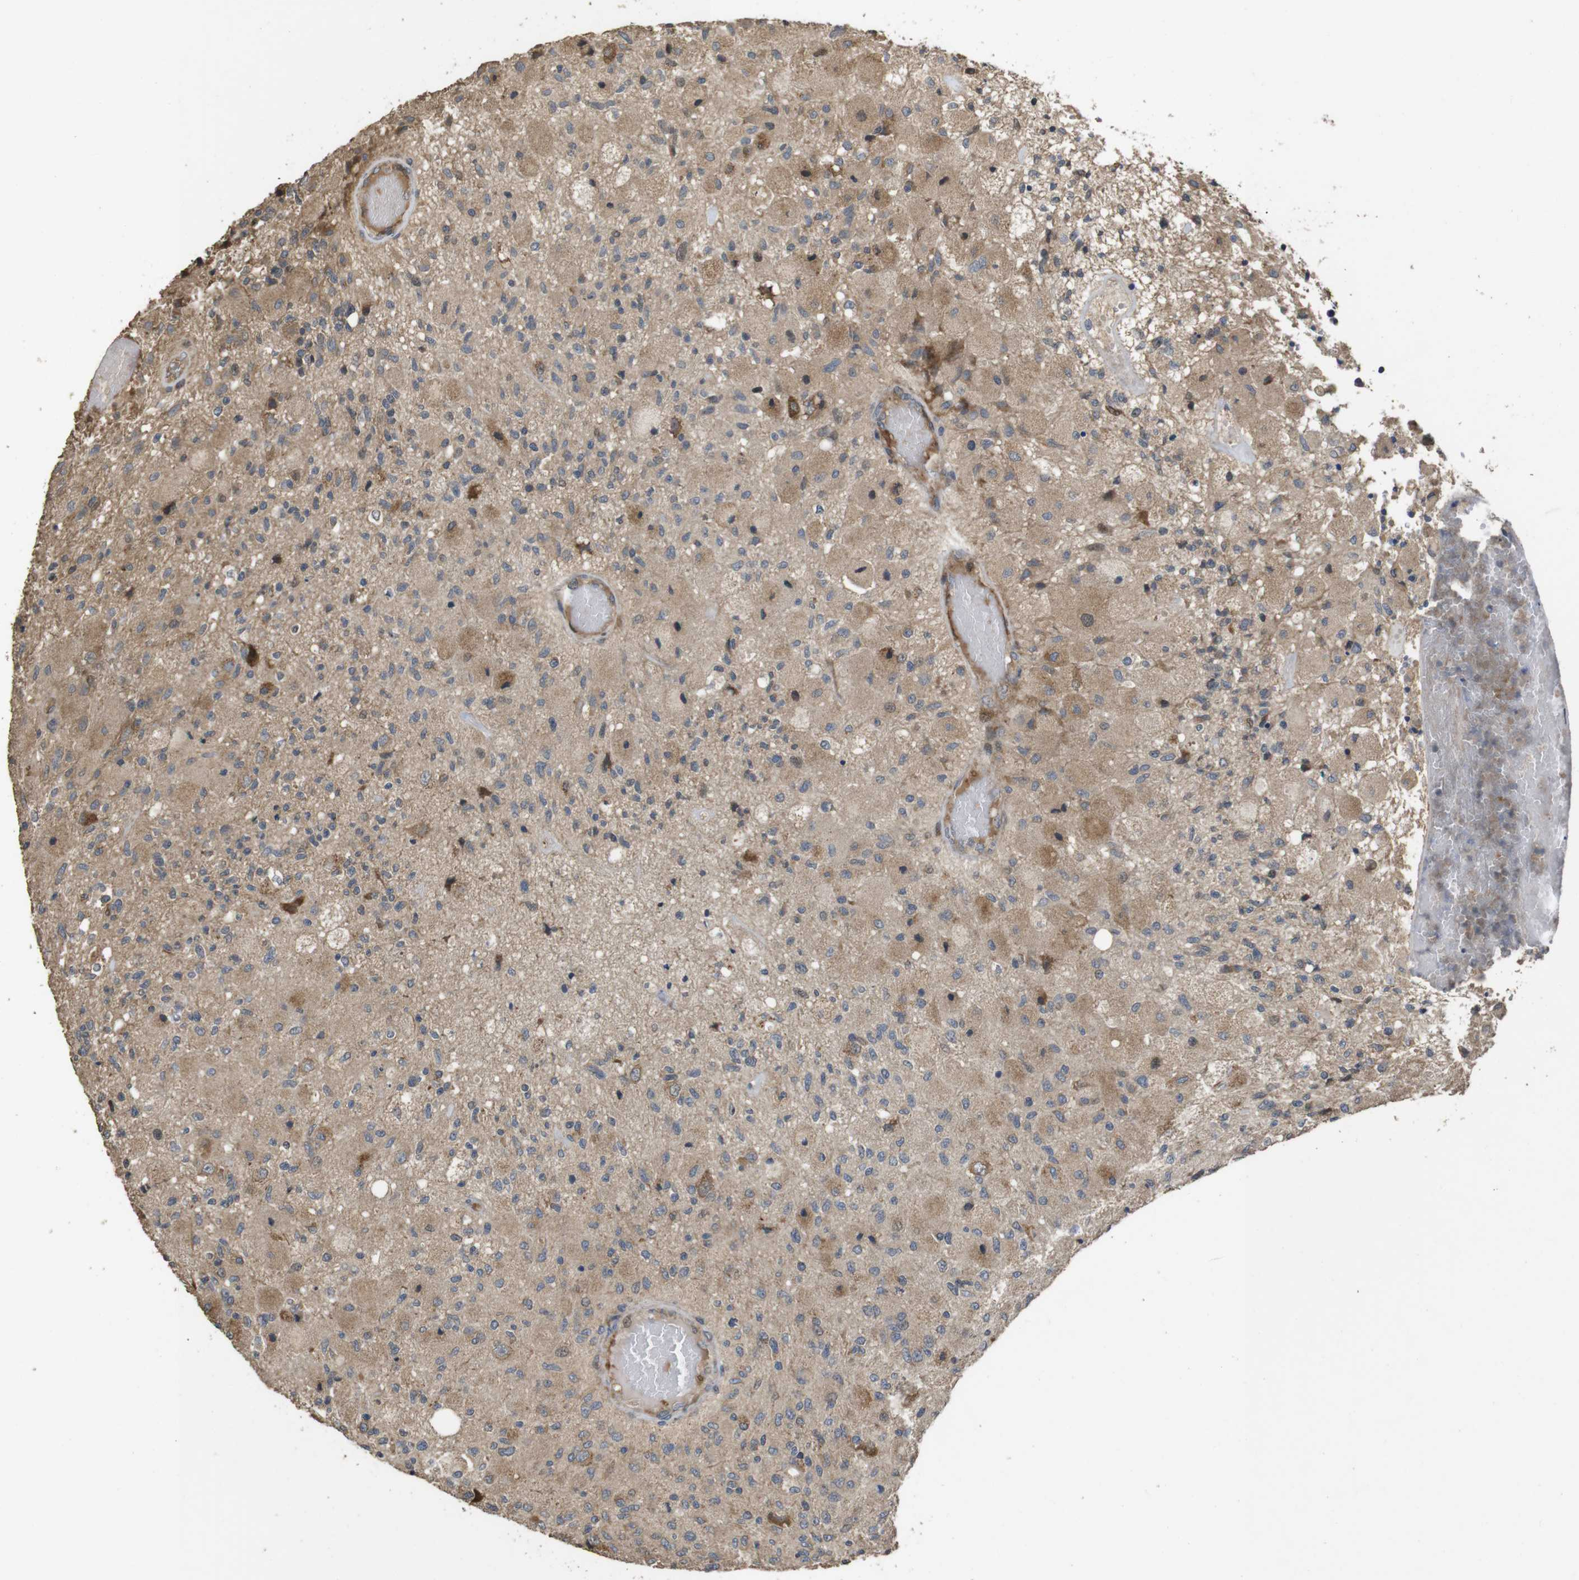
{"staining": {"intensity": "moderate", "quantity": "<25%", "location": "cytoplasmic/membranous"}, "tissue": "glioma", "cell_type": "Tumor cells", "image_type": "cancer", "snomed": [{"axis": "morphology", "description": "Normal tissue, NOS"}, {"axis": "morphology", "description": "Glioma, malignant, High grade"}, {"axis": "topography", "description": "Cerebral cortex"}], "caption": "Malignant high-grade glioma stained with a brown dye reveals moderate cytoplasmic/membranous positive expression in about <25% of tumor cells.", "gene": "PCDHB10", "patient": {"sex": "male", "age": 77}}